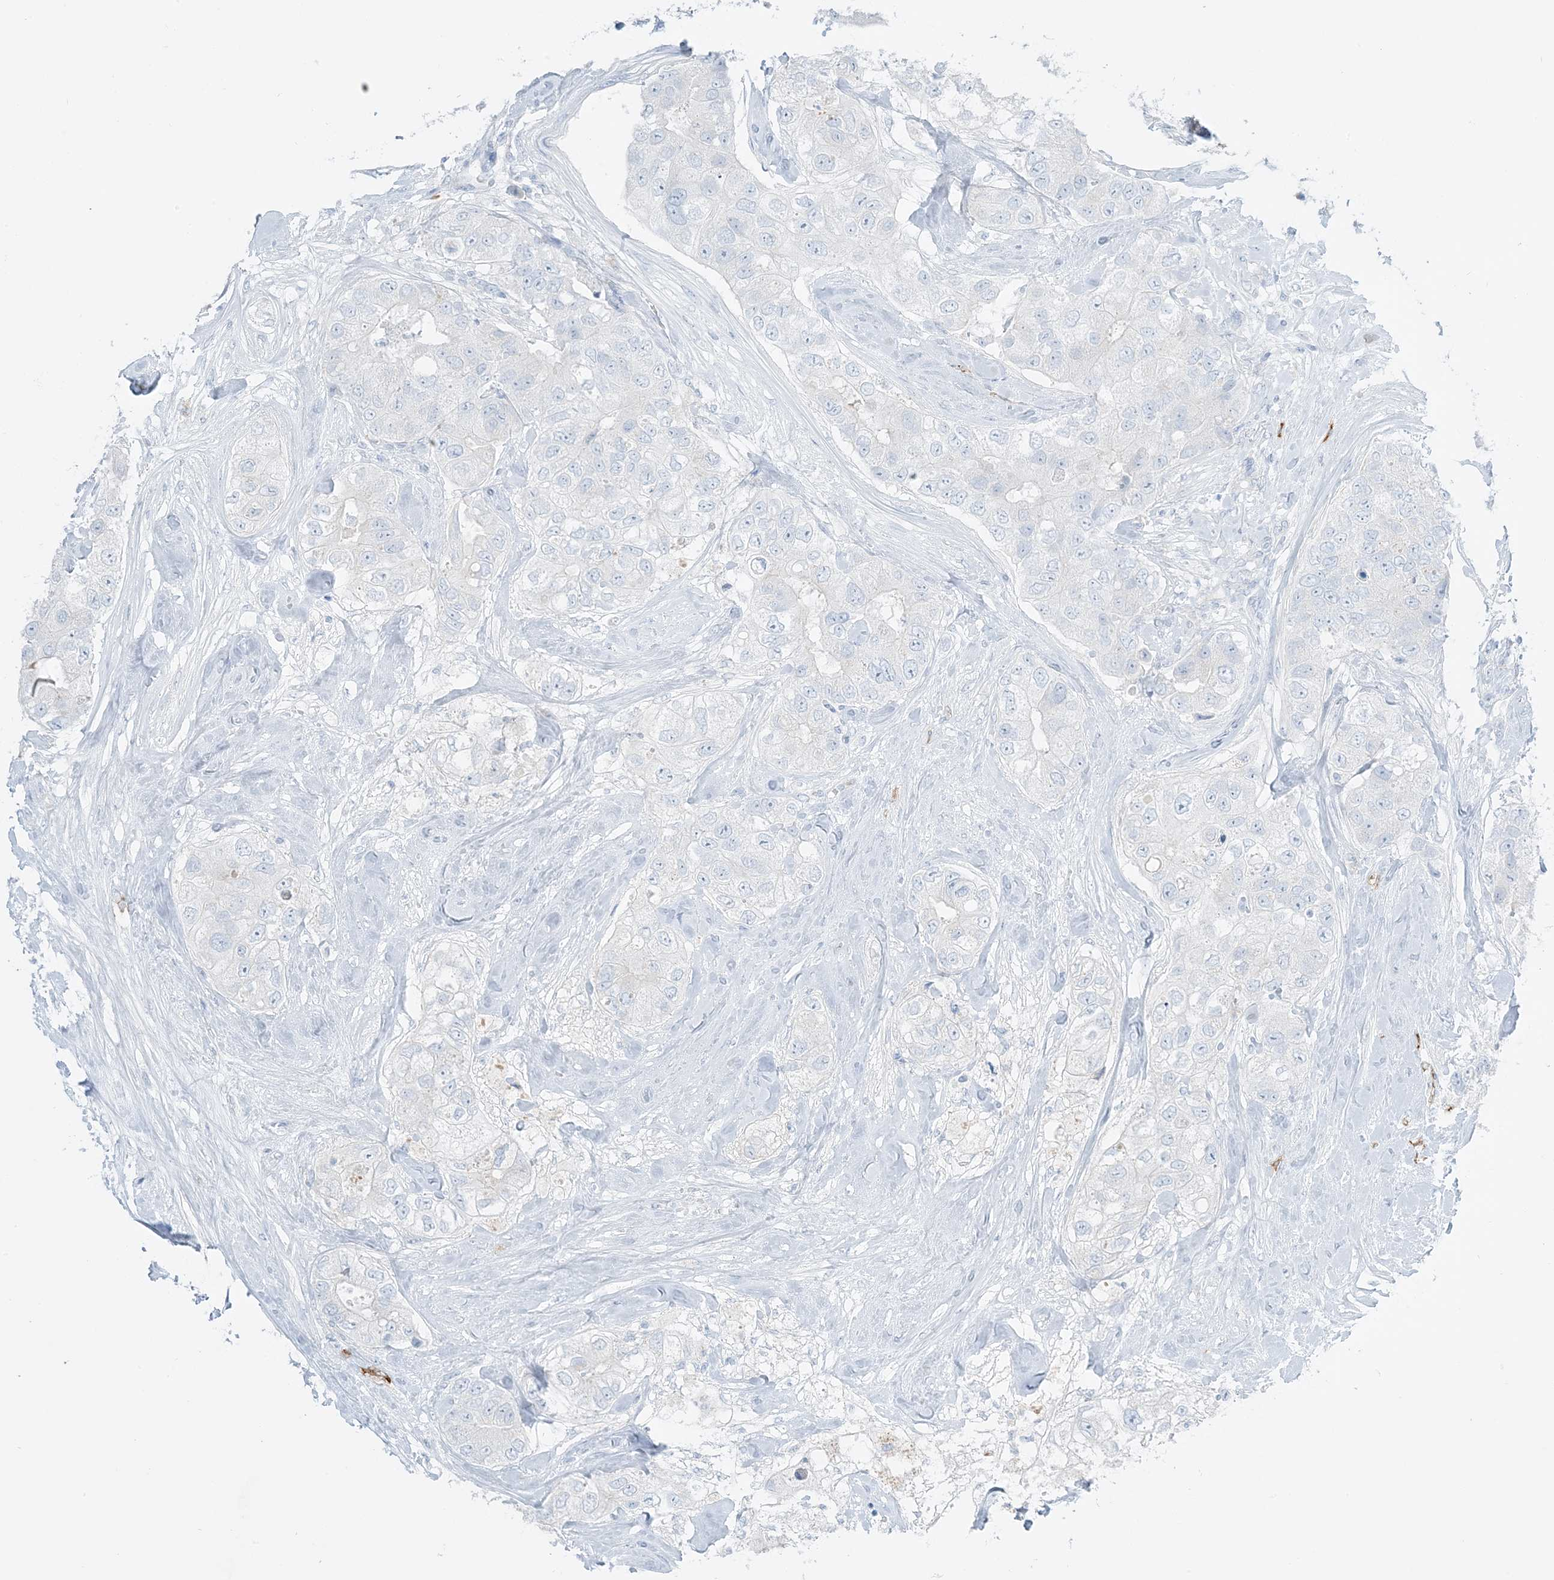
{"staining": {"intensity": "negative", "quantity": "none", "location": "none"}, "tissue": "breast cancer", "cell_type": "Tumor cells", "image_type": "cancer", "snomed": [{"axis": "morphology", "description": "Duct carcinoma"}, {"axis": "topography", "description": "Breast"}], "caption": "An image of breast cancer (intraductal carcinoma) stained for a protein demonstrates no brown staining in tumor cells. The staining was performed using DAB (3,3'-diaminobenzidine) to visualize the protein expression in brown, while the nuclei were stained in blue with hematoxylin (Magnification: 20x).", "gene": "EPS8L3", "patient": {"sex": "female", "age": 62}}